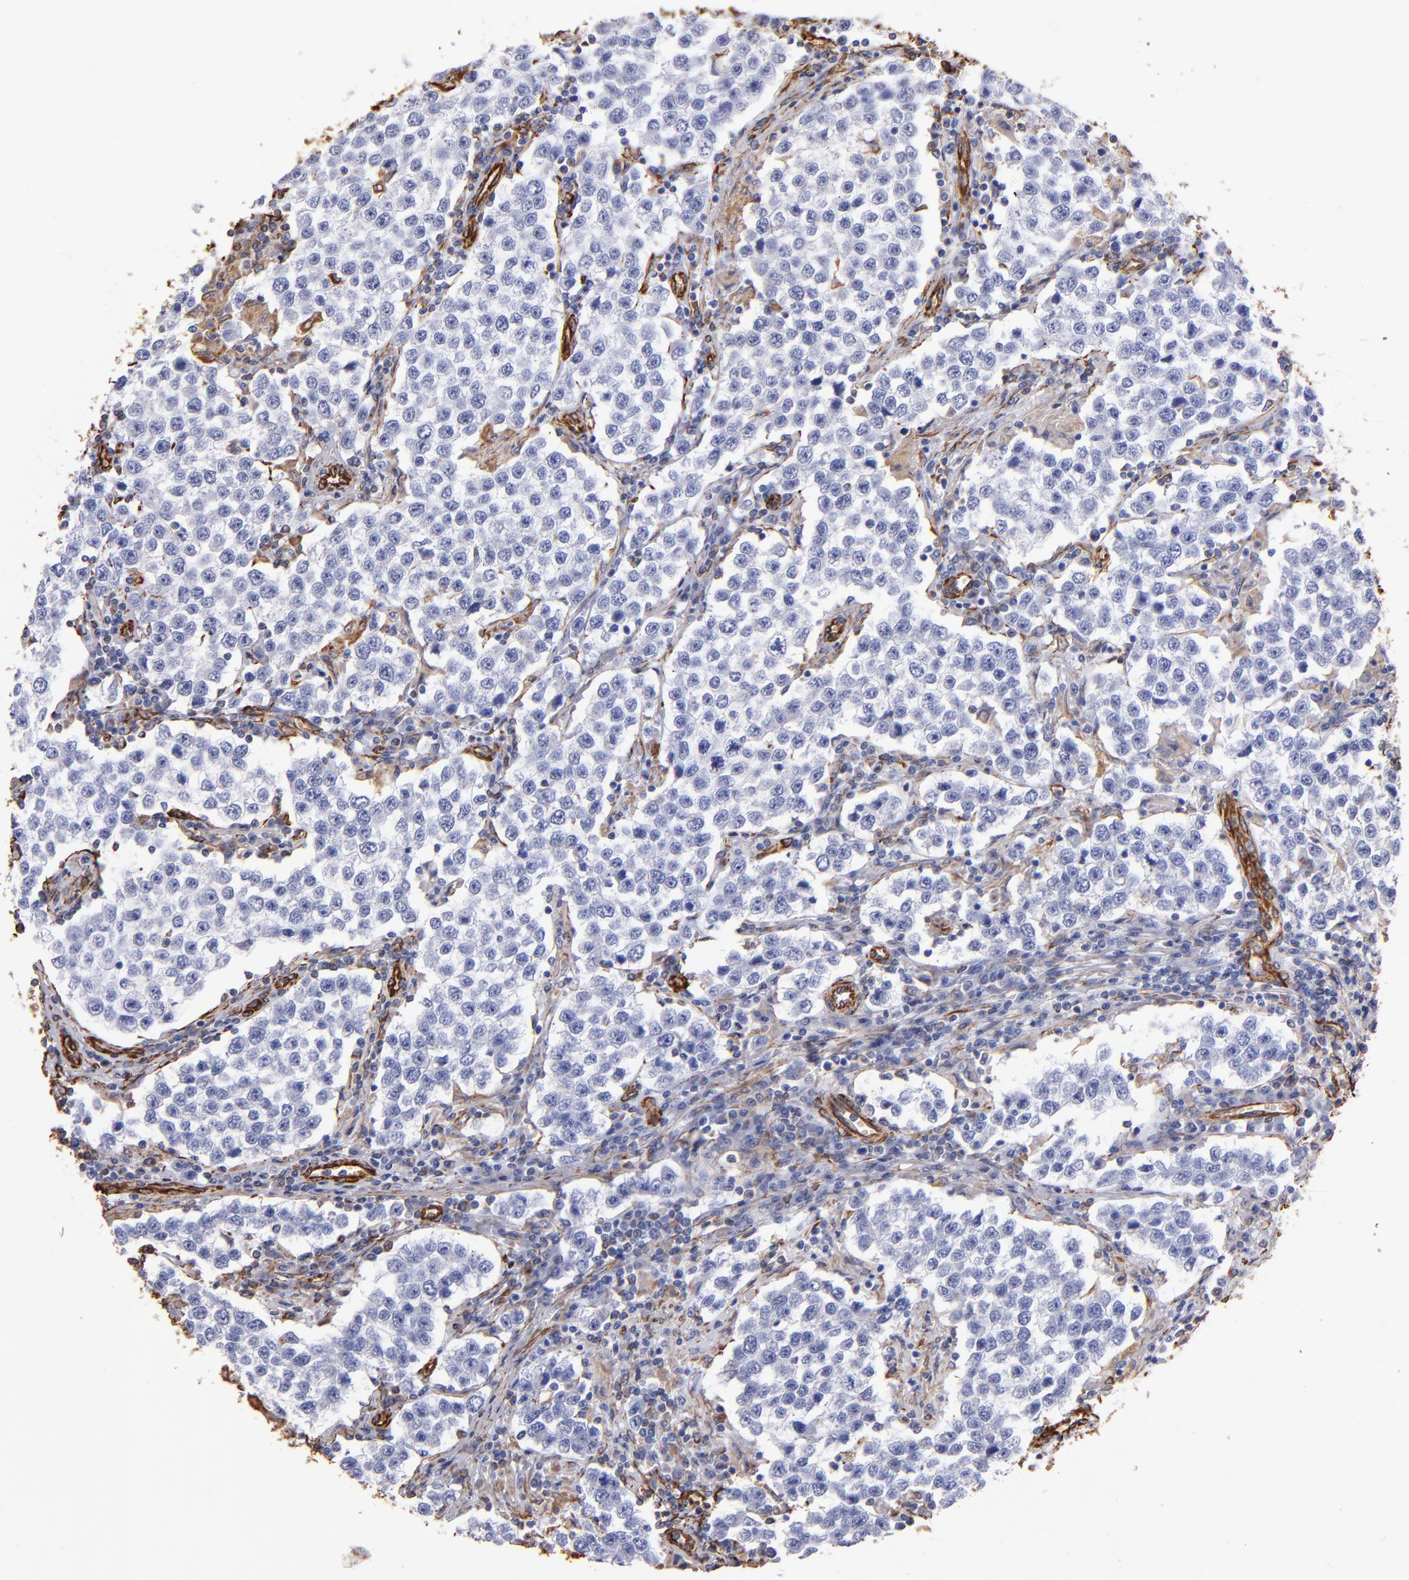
{"staining": {"intensity": "negative", "quantity": "none", "location": "none"}, "tissue": "testis cancer", "cell_type": "Tumor cells", "image_type": "cancer", "snomed": [{"axis": "morphology", "description": "Seminoma, NOS"}, {"axis": "topography", "description": "Testis"}], "caption": "Immunohistochemistry (IHC) photomicrograph of neoplastic tissue: testis cancer (seminoma) stained with DAB (3,3'-diaminobenzidine) demonstrates no significant protein expression in tumor cells.", "gene": "VIM", "patient": {"sex": "male", "age": 36}}